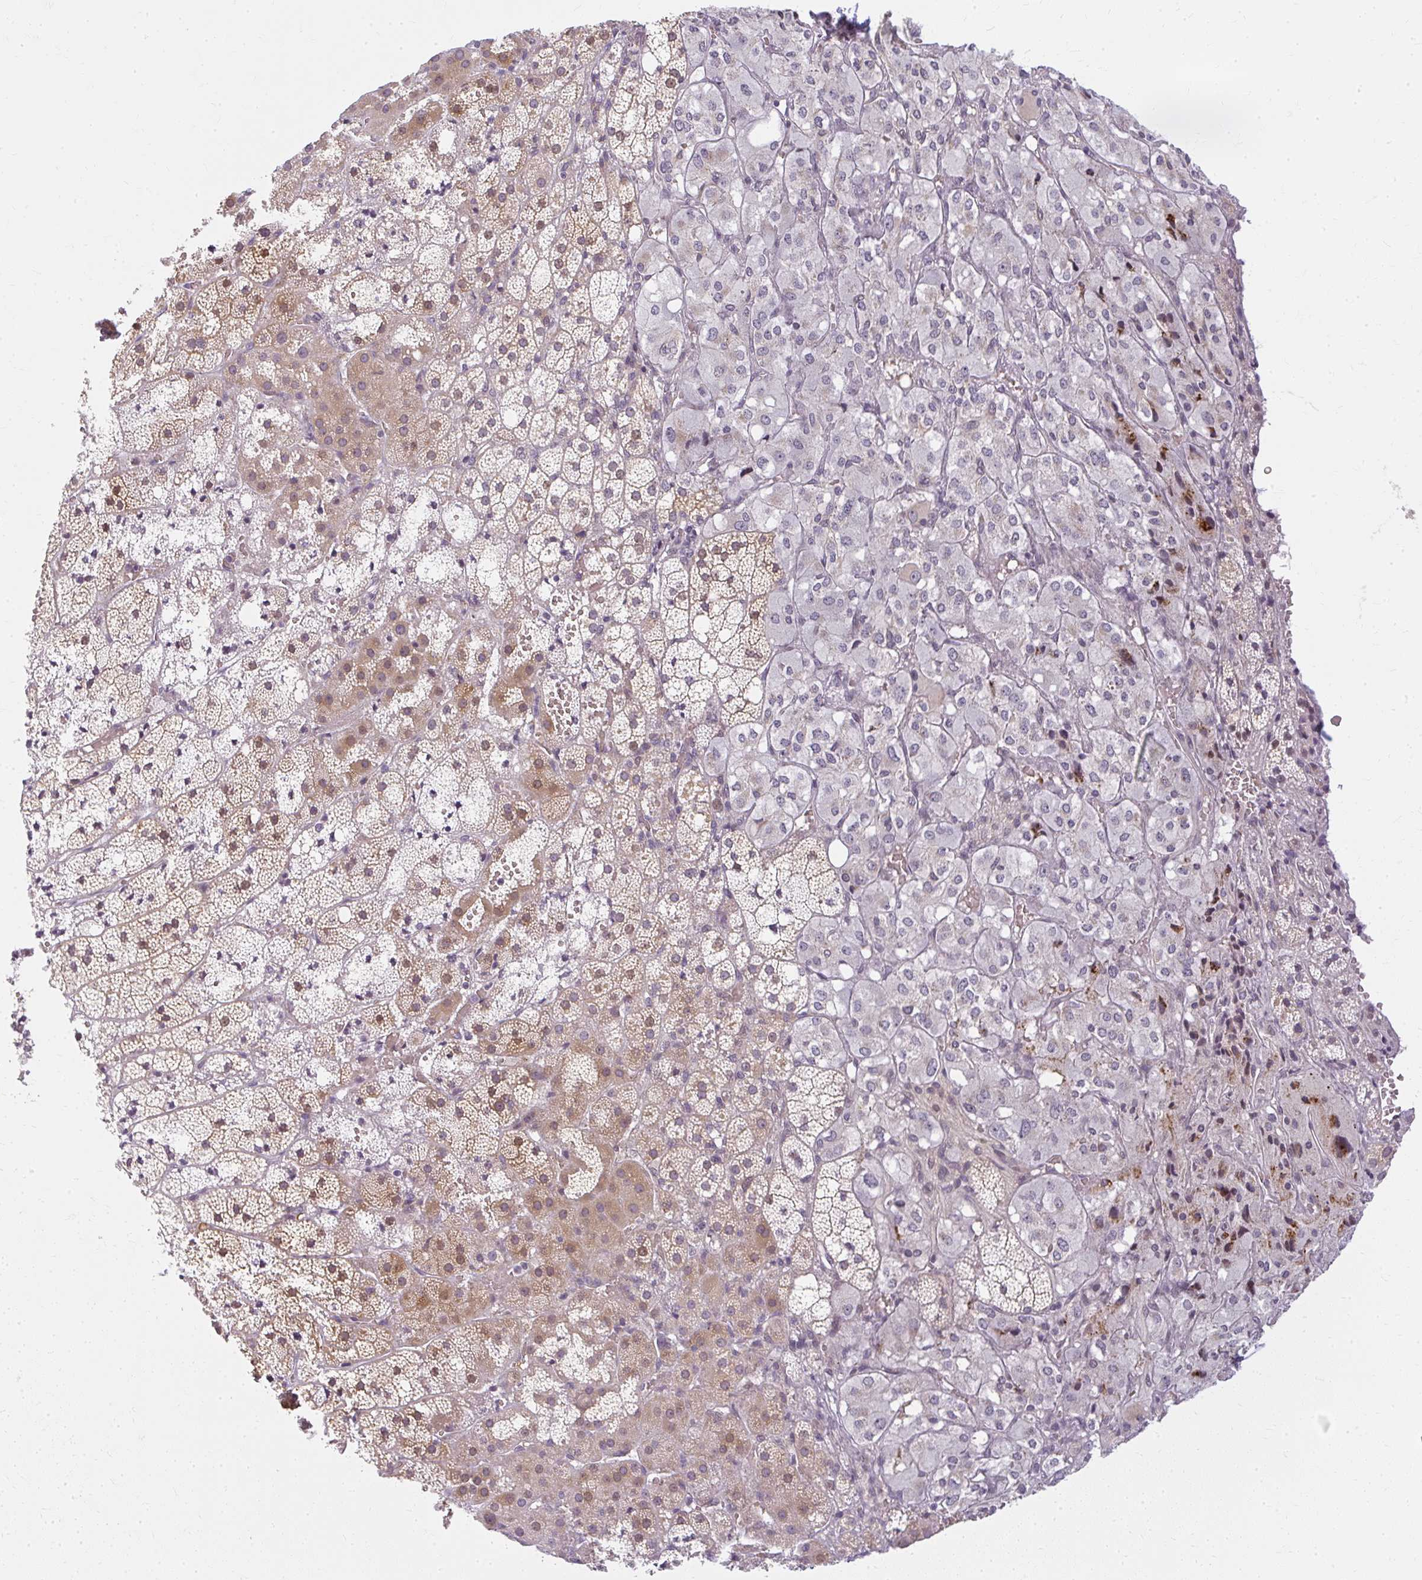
{"staining": {"intensity": "moderate", "quantity": "25%-75%", "location": "cytoplasmic/membranous,nuclear"}, "tissue": "adrenal gland", "cell_type": "Glandular cells", "image_type": "normal", "snomed": [{"axis": "morphology", "description": "Normal tissue, NOS"}, {"axis": "topography", "description": "Adrenal gland"}], "caption": "The micrograph exhibits immunohistochemical staining of benign adrenal gland. There is moderate cytoplasmic/membranous,nuclear expression is appreciated in about 25%-75% of glandular cells.", "gene": "ZFYVE26", "patient": {"sex": "male", "age": 53}}